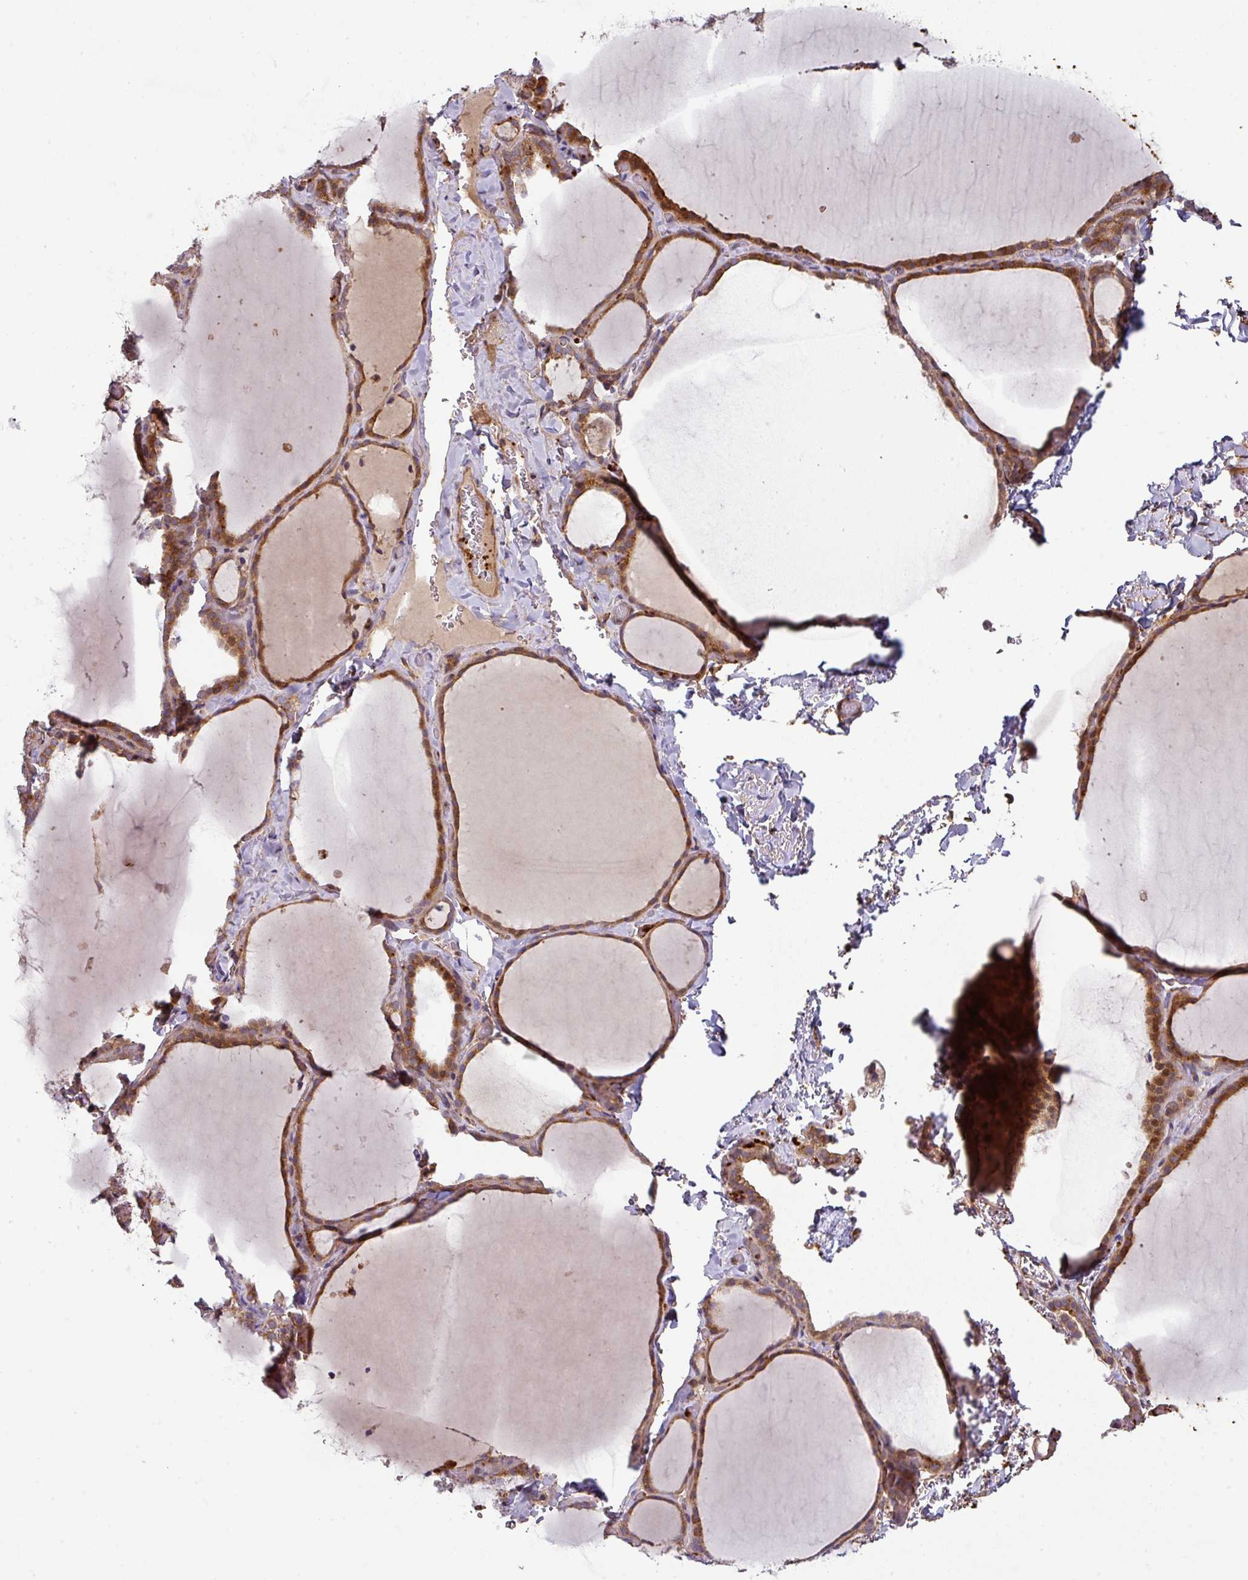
{"staining": {"intensity": "strong", "quantity": ">75%", "location": "cytoplasmic/membranous"}, "tissue": "thyroid gland", "cell_type": "Glandular cells", "image_type": "normal", "snomed": [{"axis": "morphology", "description": "Normal tissue, NOS"}, {"axis": "topography", "description": "Thyroid gland"}], "caption": "DAB immunohistochemical staining of normal thyroid gland shows strong cytoplasmic/membranous protein positivity in approximately >75% of glandular cells.", "gene": "CASP2", "patient": {"sex": "female", "age": 22}}